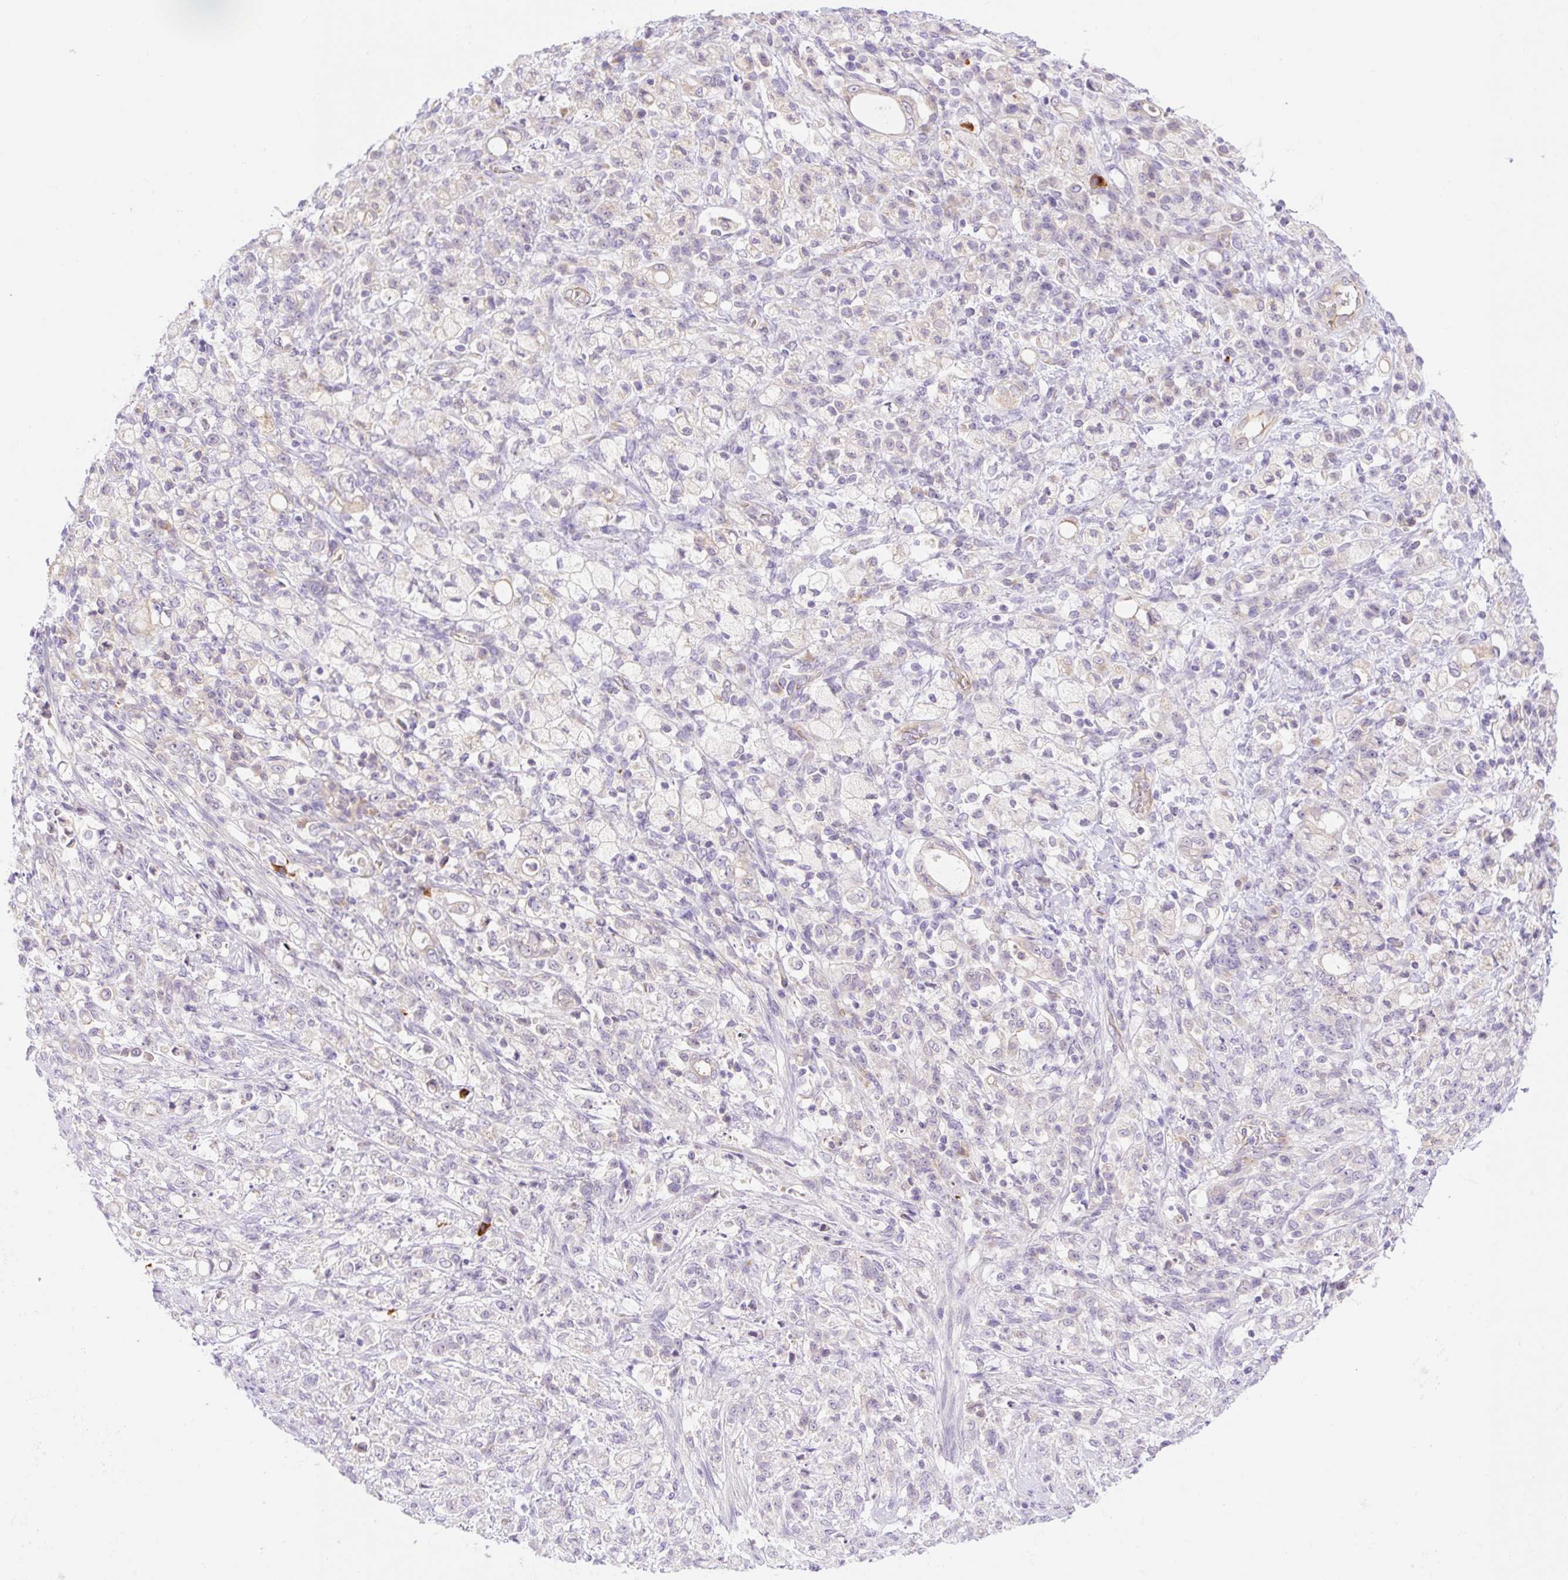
{"staining": {"intensity": "negative", "quantity": "none", "location": "none"}, "tissue": "stomach cancer", "cell_type": "Tumor cells", "image_type": "cancer", "snomed": [{"axis": "morphology", "description": "Adenocarcinoma, NOS"}, {"axis": "topography", "description": "Stomach"}], "caption": "High magnification brightfield microscopy of stomach adenocarcinoma stained with DAB (brown) and counterstained with hematoxylin (blue): tumor cells show no significant expression. (DAB (3,3'-diaminobenzidine) IHC visualized using brightfield microscopy, high magnification).", "gene": "DENND5A", "patient": {"sex": "female", "age": 60}}